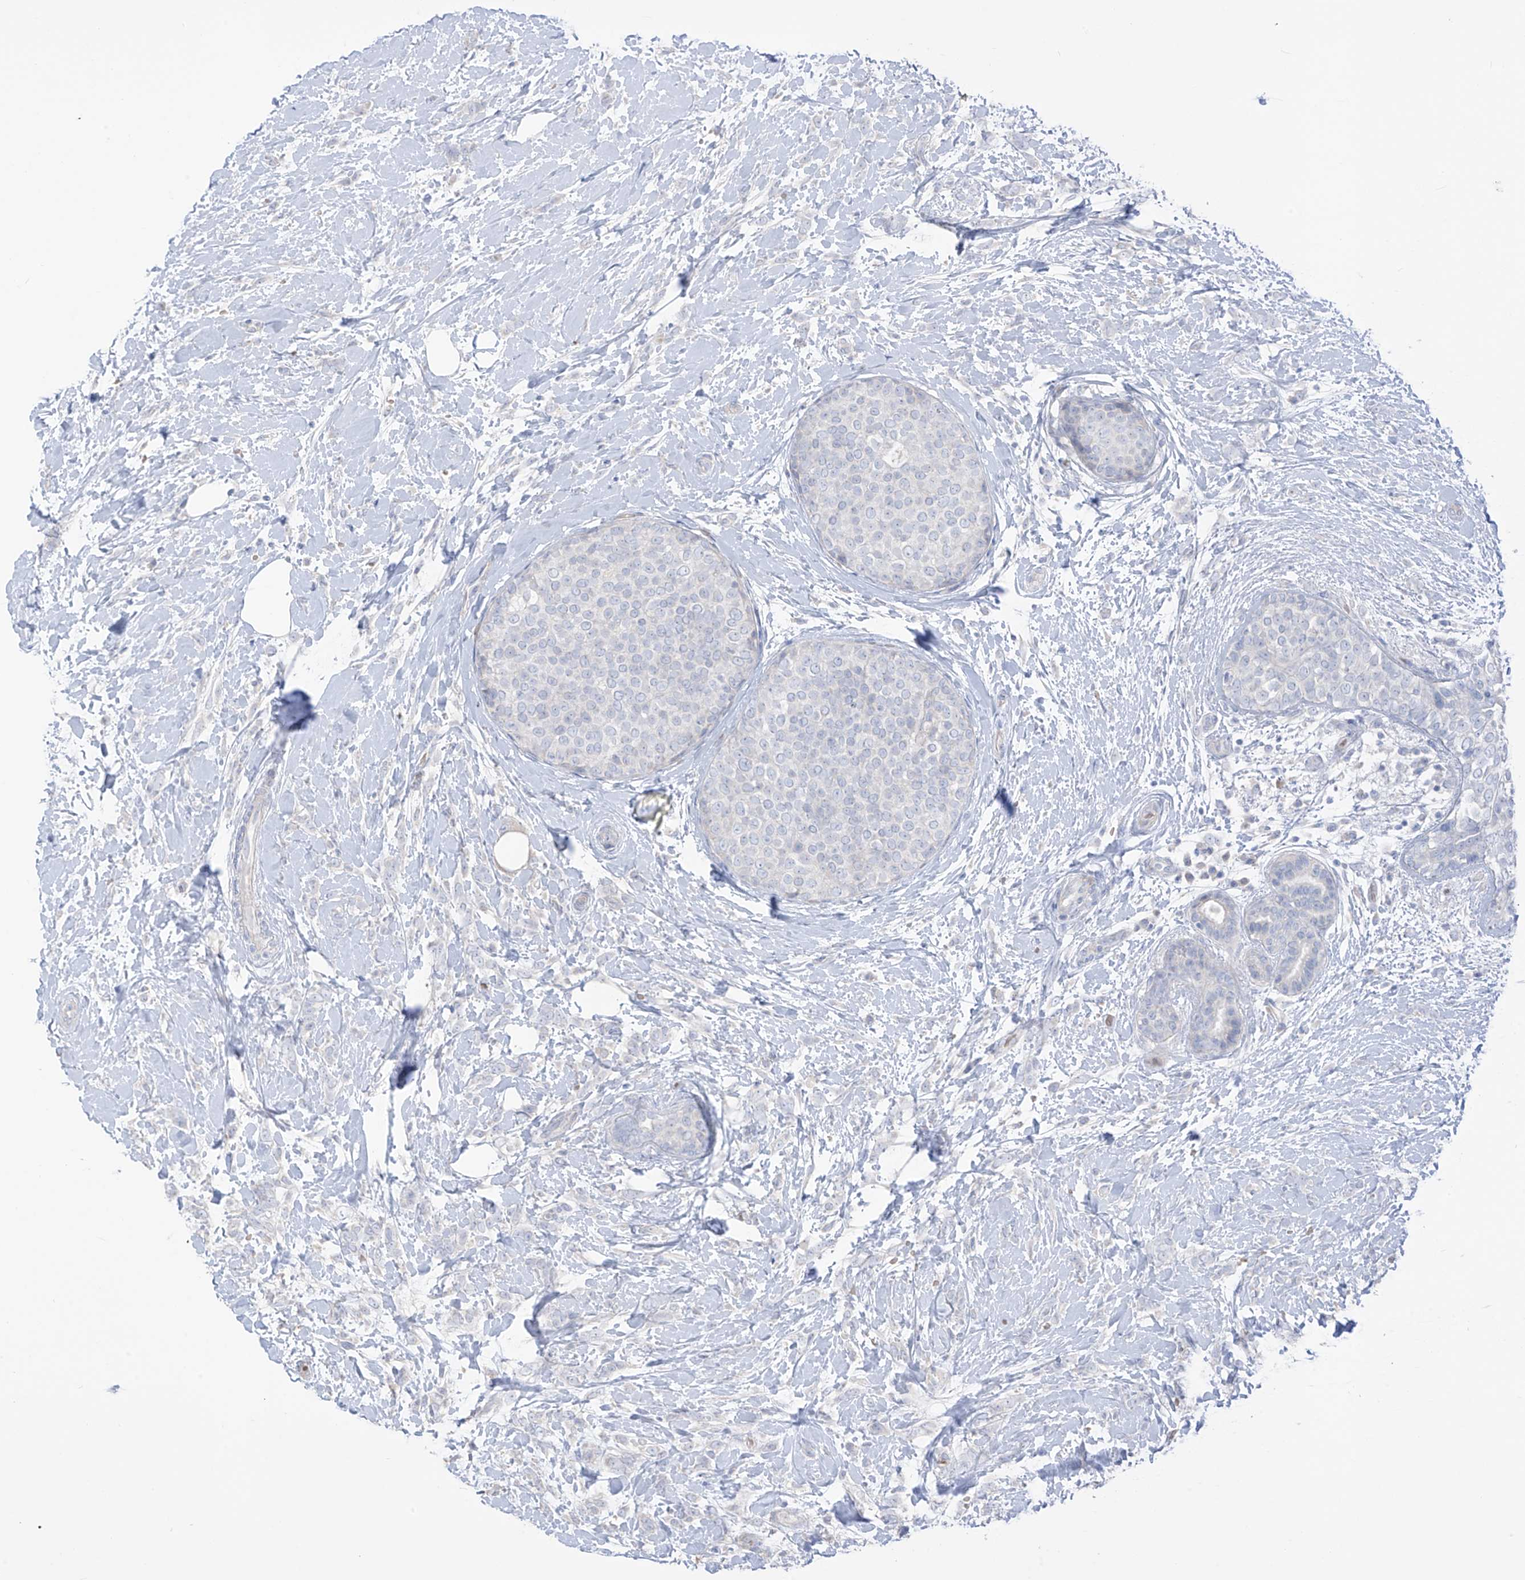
{"staining": {"intensity": "negative", "quantity": "none", "location": "none"}, "tissue": "breast cancer", "cell_type": "Tumor cells", "image_type": "cancer", "snomed": [{"axis": "morphology", "description": "Lobular carcinoma, in situ"}, {"axis": "morphology", "description": "Lobular carcinoma"}, {"axis": "topography", "description": "Breast"}], "caption": "IHC photomicrograph of lobular carcinoma in situ (breast) stained for a protein (brown), which displays no expression in tumor cells. Nuclei are stained in blue.", "gene": "ASPRV1", "patient": {"sex": "female", "age": 41}}